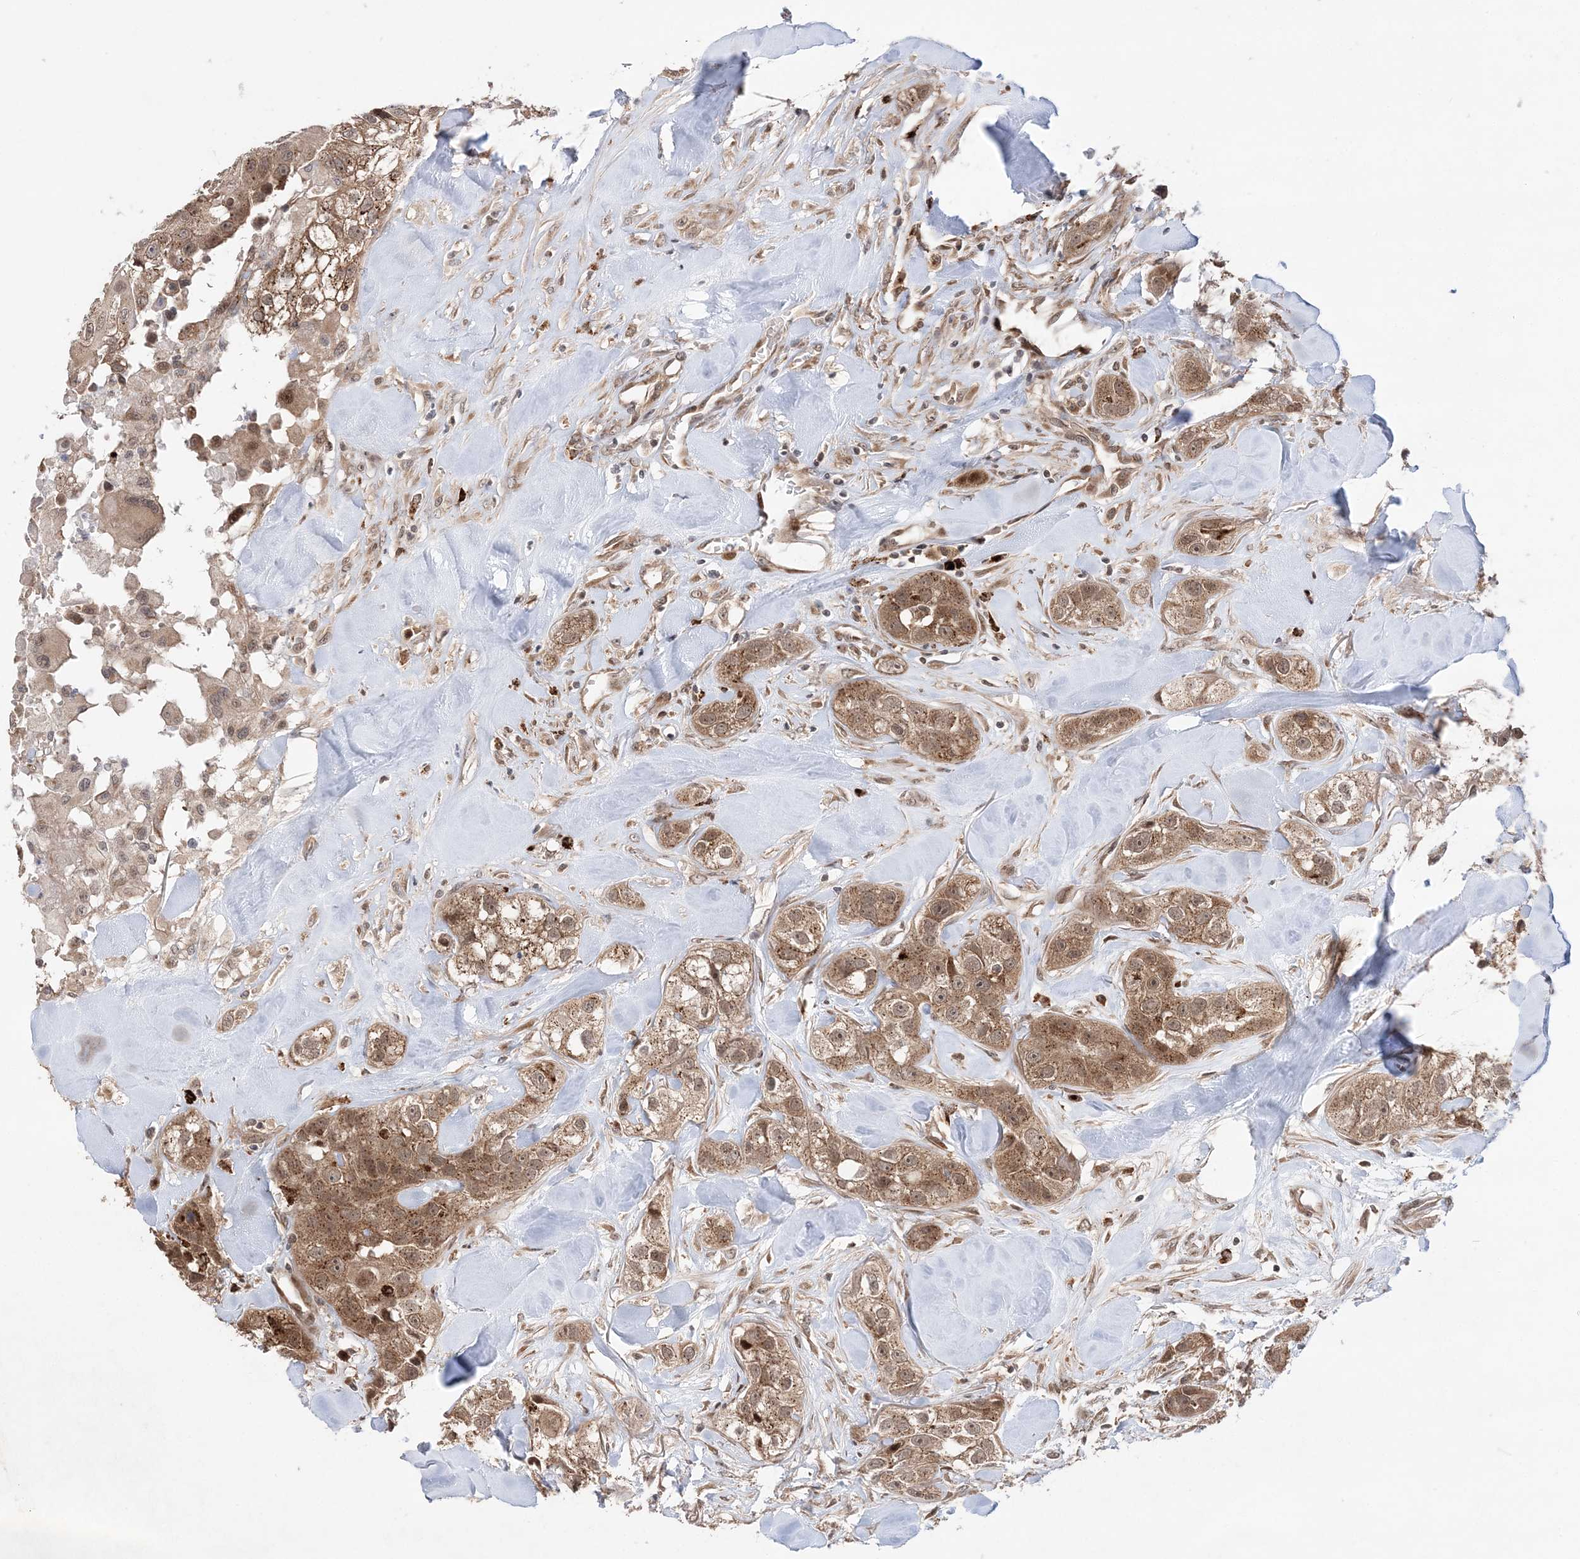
{"staining": {"intensity": "moderate", "quantity": ">75%", "location": "cytoplasmic/membranous,nuclear"}, "tissue": "head and neck cancer", "cell_type": "Tumor cells", "image_type": "cancer", "snomed": [{"axis": "morphology", "description": "Normal tissue, NOS"}, {"axis": "morphology", "description": "Squamous cell carcinoma, NOS"}, {"axis": "topography", "description": "Skeletal muscle"}, {"axis": "topography", "description": "Head-Neck"}], "caption": "Moderate cytoplasmic/membranous and nuclear protein expression is seen in approximately >75% of tumor cells in head and neck cancer (squamous cell carcinoma).", "gene": "ANAPC15", "patient": {"sex": "male", "age": 51}}